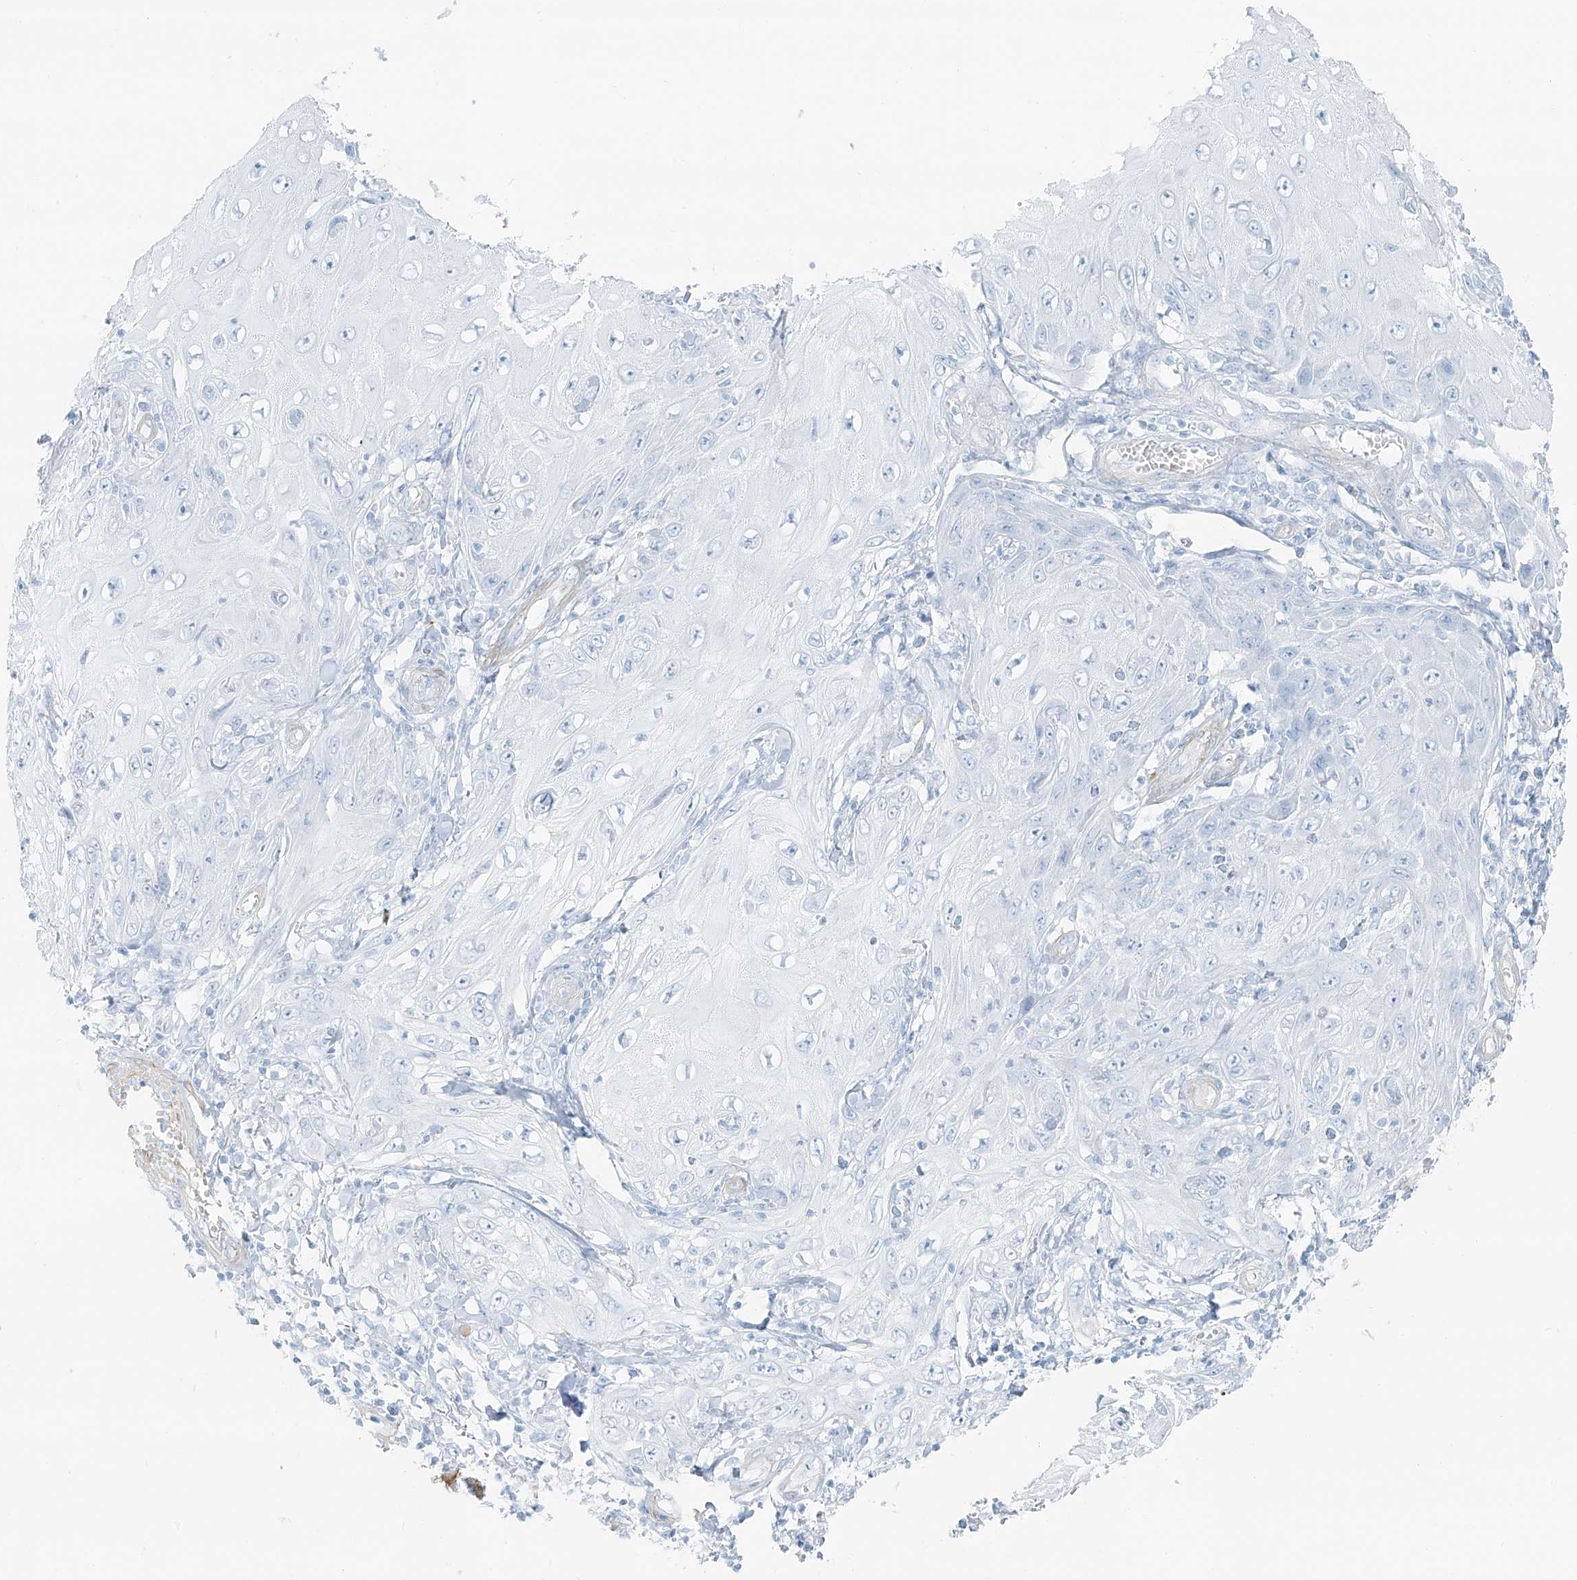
{"staining": {"intensity": "negative", "quantity": "none", "location": "none"}, "tissue": "skin cancer", "cell_type": "Tumor cells", "image_type": "cancer", "snomed": [{"axis": "morphology", "description": "Squamous cell carcinoma, NOS"}, {"axis": "topography", "description": "Skin"}], "caption": "A photomicrograph of squamous cell carcinoma (skin) stained for a protein displays no brown staining in tumor cells.", "gene": "SMCP", "patient": {"sex": "female", "age": 73}}